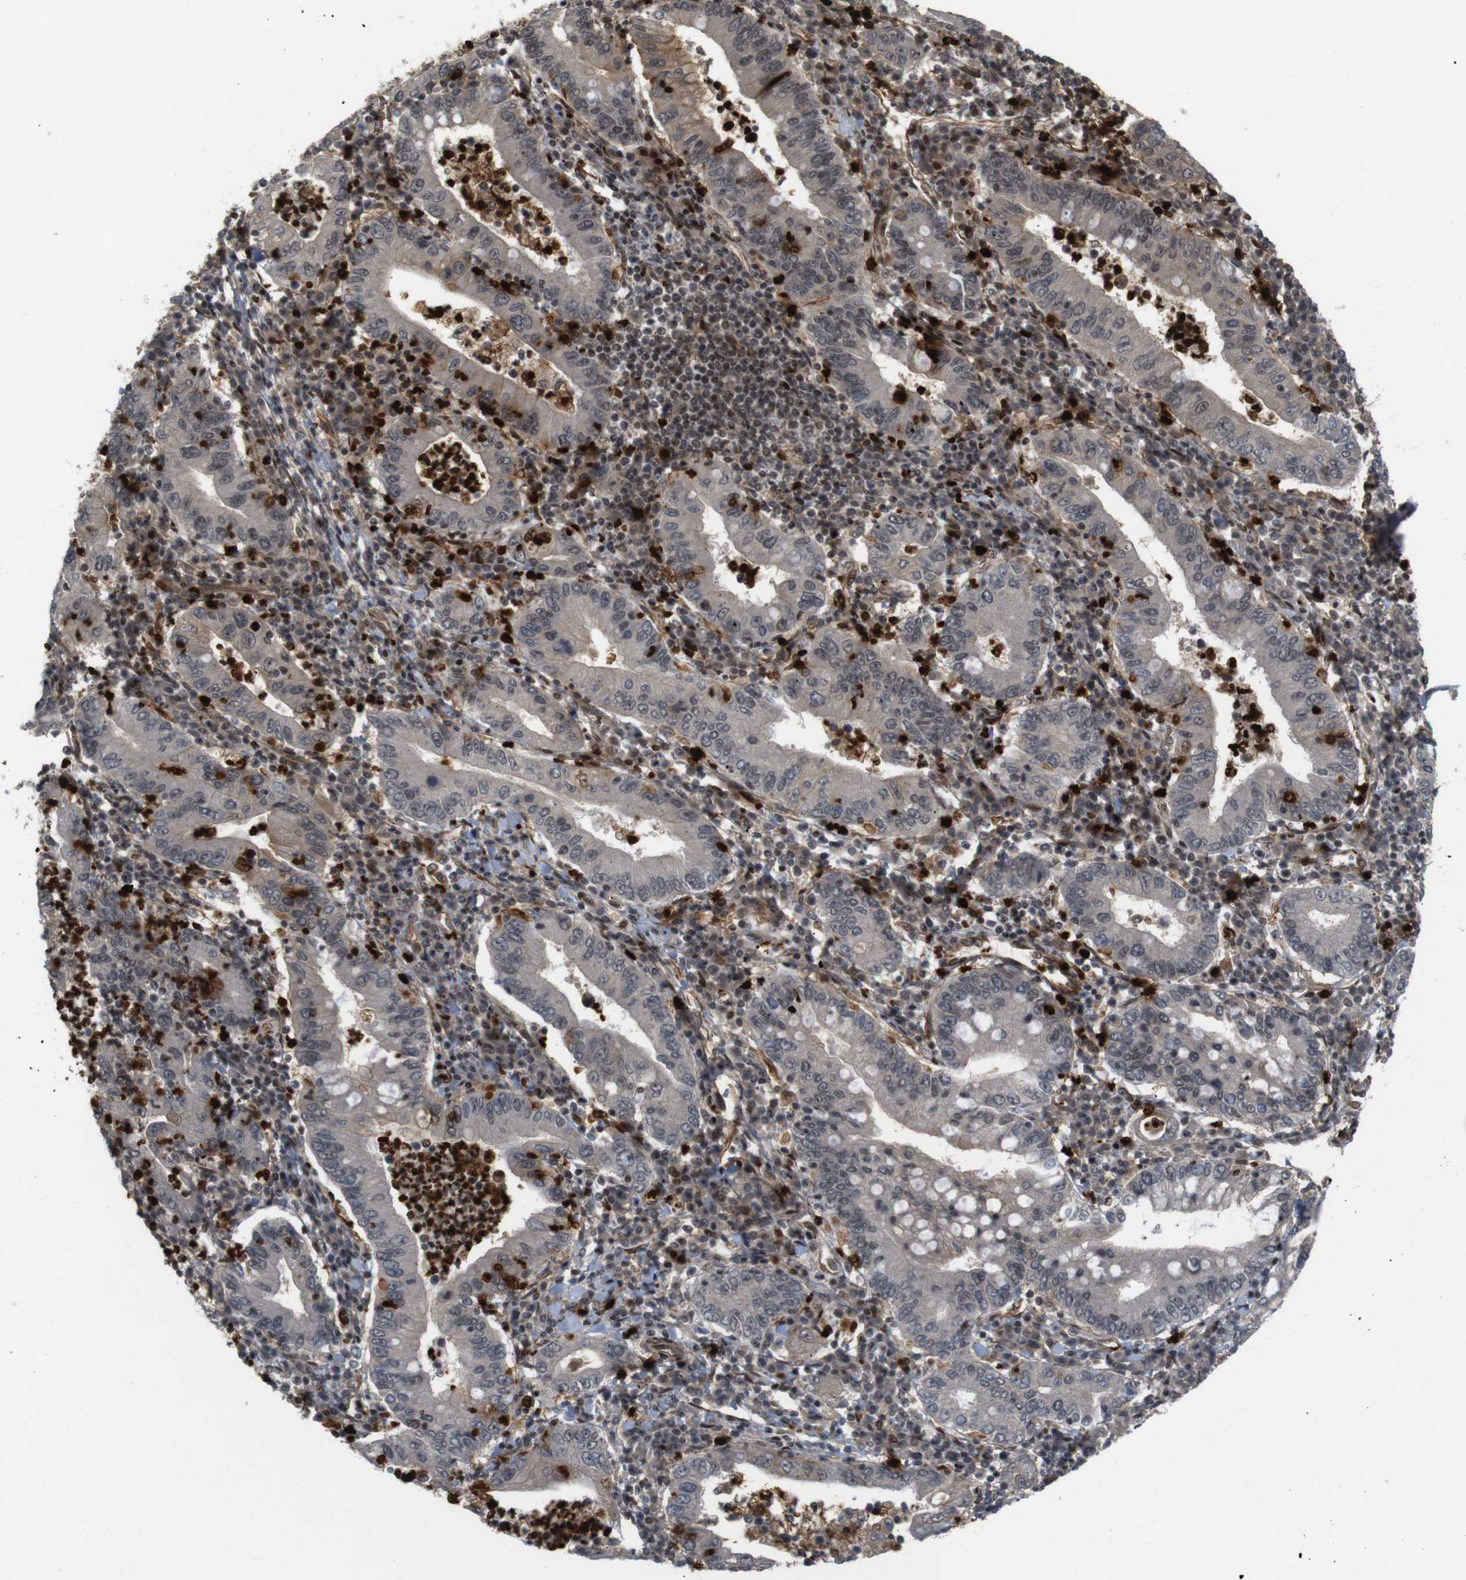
{"staining": {"intensity": "moderate", "quantity": "<25%", "location": "cytoplasmic/membranous"}, "tissue": "stomach cancer", "cell_type": "Tumor cells", "image_type": "cancer", "snomed": [{"axis": "morphology", "description": "Normal tissue, NOS"}, {"axis": "morphology", "description": "Adenocarcinoma, NOS"}, {"axis": "topography", "description": "Esophagus"}, {"axis": "topography", "description": "Stomach, upper"}, {"axis": "topography", "description": "Peripheral nerve tissue"}], "caption": "A low amount of moderate cytoplasmic/membranous positivity is seen in approximately <25% of tumor cells in adenocarcinoma (stomach) tissue. (DAB = brown stain, brightfield microscopy at high magnification).", "gene": "SP2", "patient": {"sex": "male", "age": 62}}